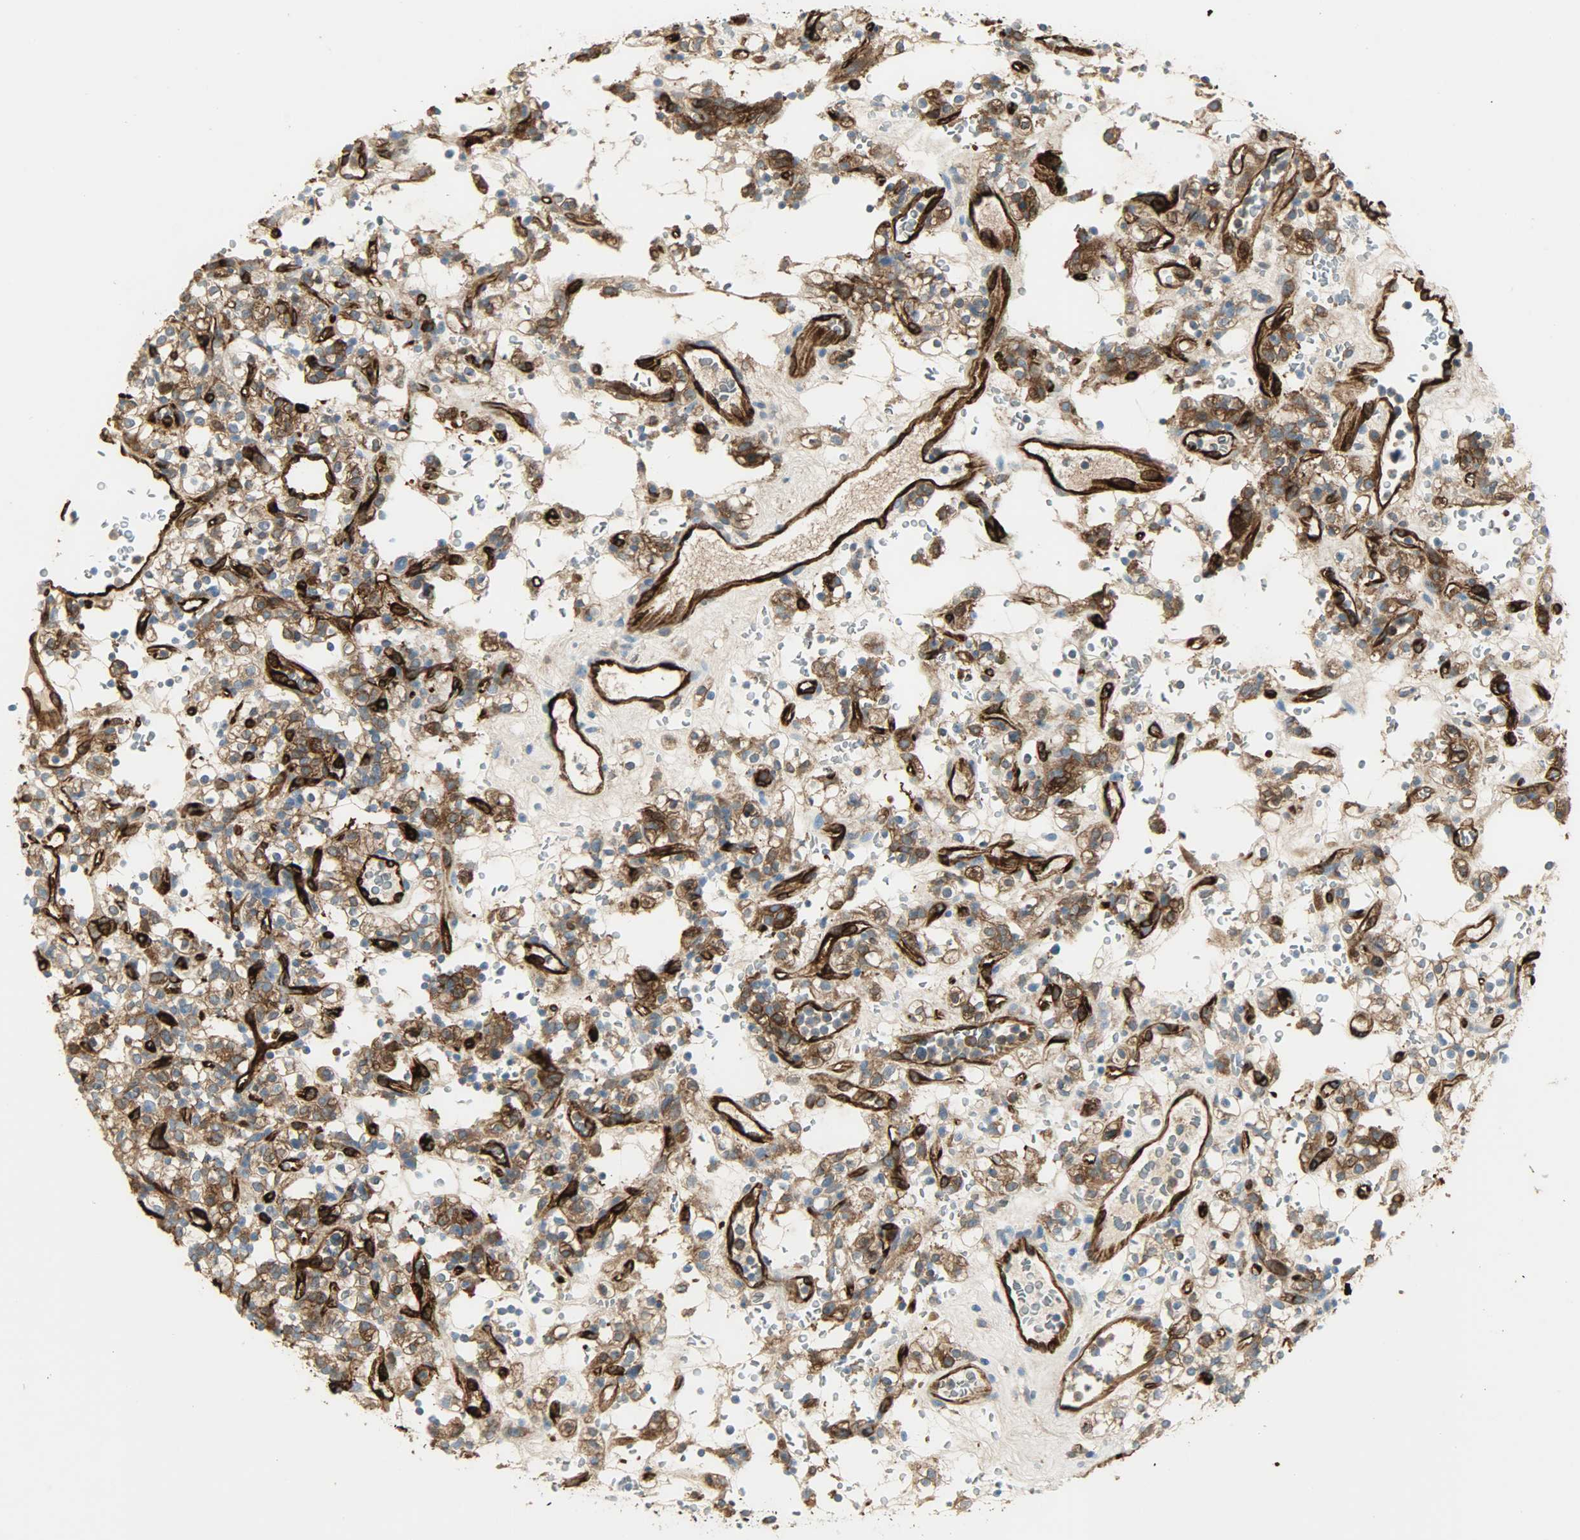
{"staining": {"intensity": "moderate", "quantity": ">75%", "location": "cytoplasmic/membranous"}, "tissue": "renal cancer", "cell_type": "Tumor cells", "image_type": "cancer", "snomed": [{"axis": "morphology", "description": "Normal tissue, NOS"}, {"axis": "morphology", "description": "Adenocarcinoma, NOS"}, {"axis": "topography", "description": "Kidney"}], "caption": "A histopathology image showing moderate cytoplasmic/membranous staining in about >75% of tumor cells in adenocarcinoma (renal), as visualized by brown immunohistochemical staining.", "gene": "WARS1", "patient": {"sex": "female", "age": 72}}